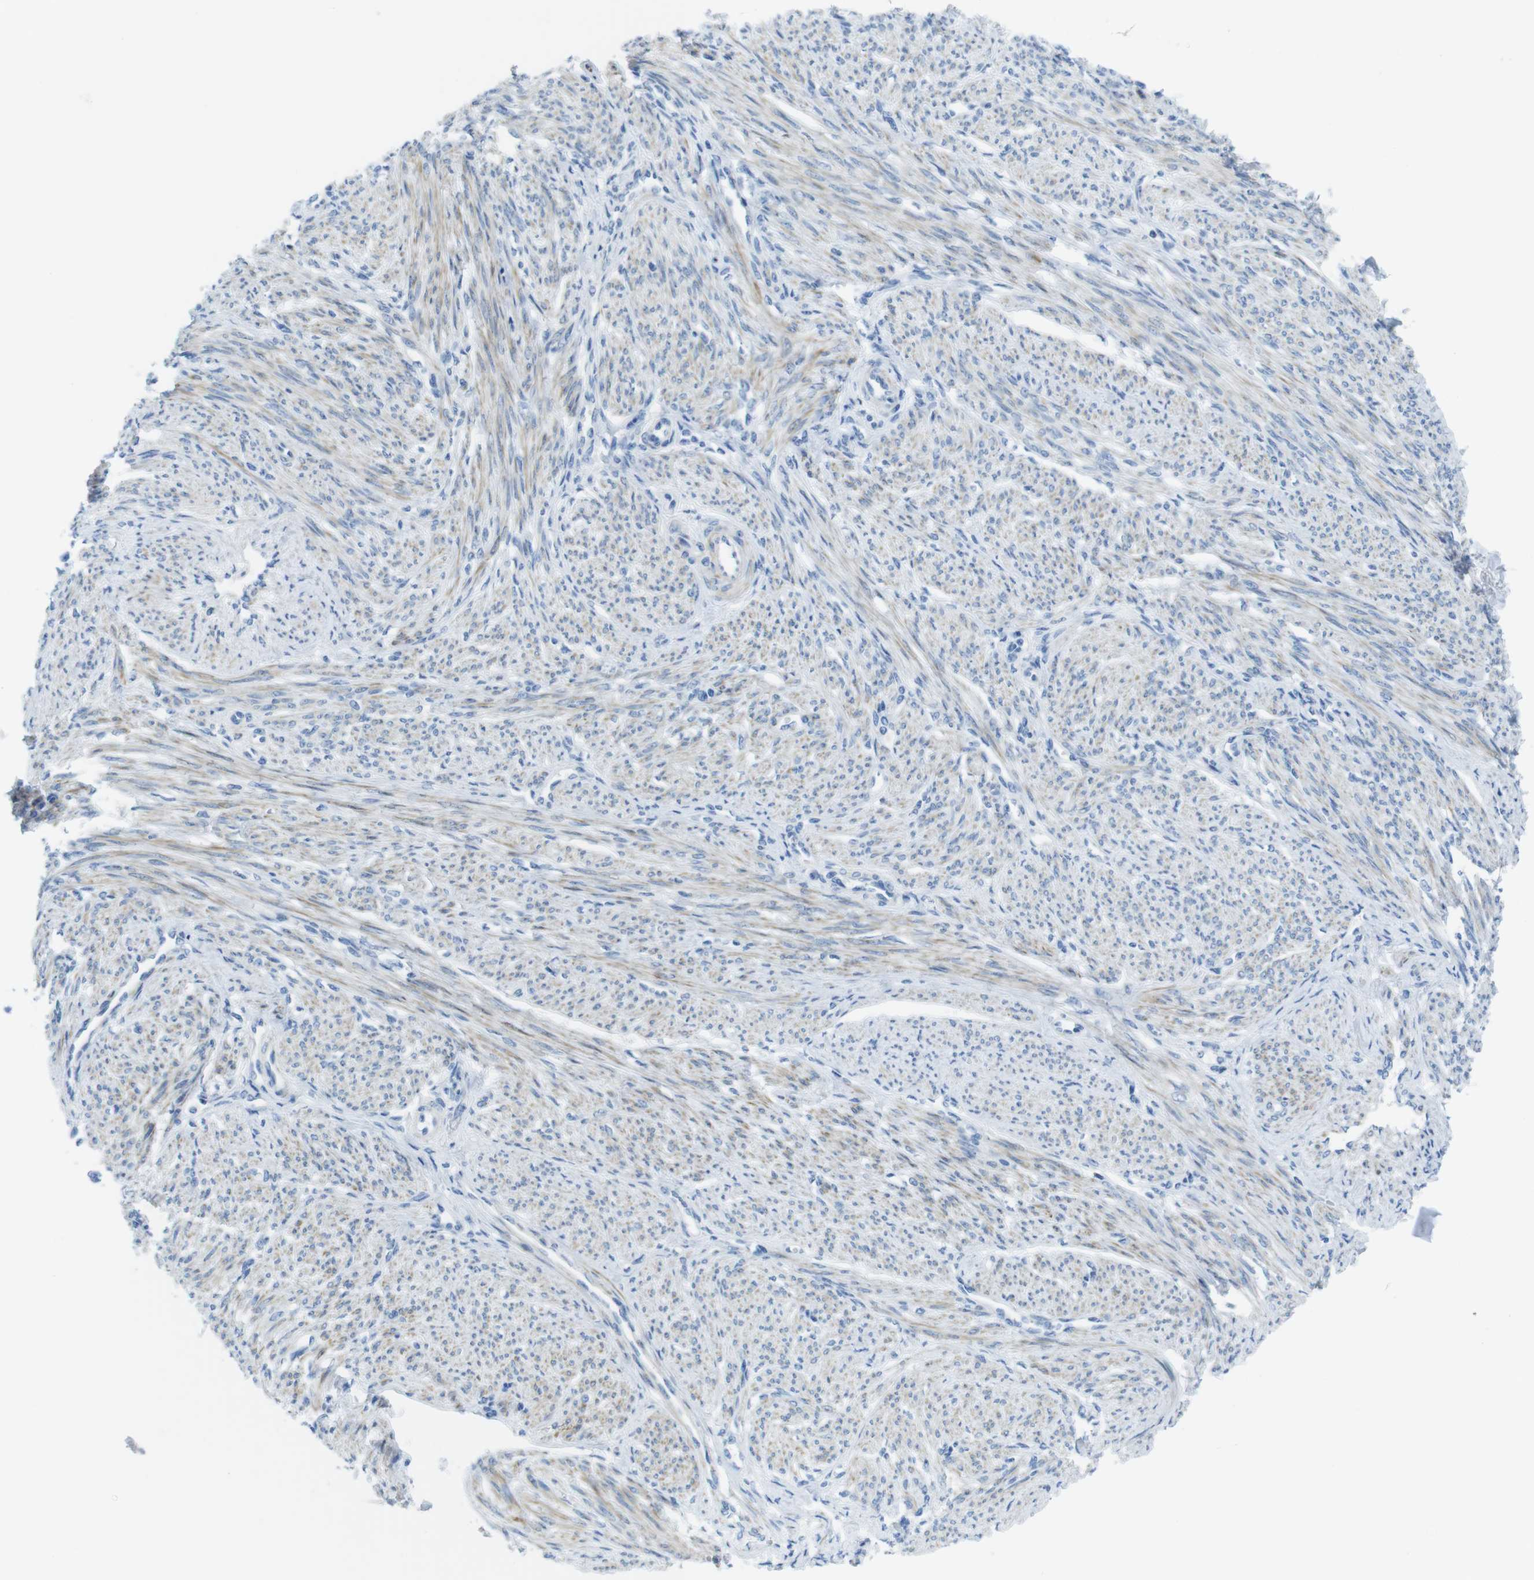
{"staining": {"intensity": "moderate", "quantity": ">75%", "location": "cytoplasmic/membranous"}, "tissue": "smooth muscle", "cell_type": "Smooth muscle cells", "image_type": "normal", "snomed": [{"axis": "morphology", "description": "Normal tissue, NOS"}, {"axis": "topography", "description": "Smooth muscle"}], "caption": "Smooth muscle cells exhibit medium levels of moderate cytoplasmic/membranous positivity in approximately >75% of cells in benign human smooth muscle. The protein is stained brown, and the nuclei are stained in blue (DAB (3,3'-diaminobenzidine) IHC with brightfield microscopy, high magnification).", "gene": "ASIC5", "patient": {"sex": "female", "age": 65}}